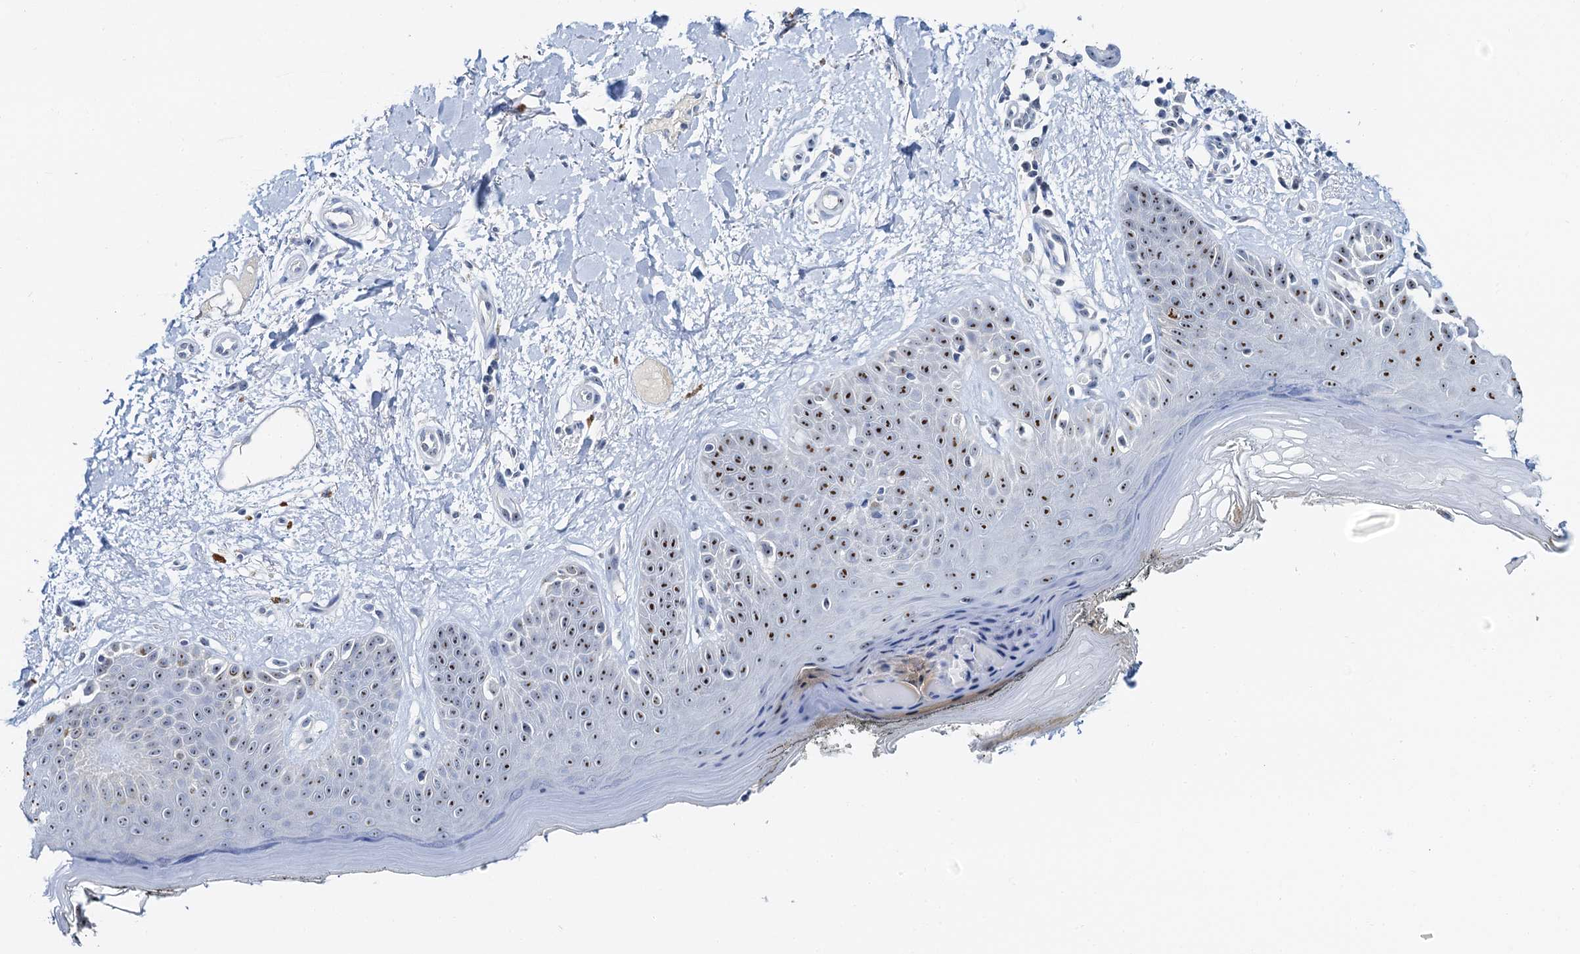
{"staining": {"intensity": "negative", "quantity": "none", "location": "none"}, "tissue": "skin", "cell_type": "Fibroblasts", "image_type": "normal", "snomed": [{"axis": "morphology", "description": "Normal tissue, NOS"}, {"axis": "topography", "description": "Skin"}], "caption": "This photomicrograph is of benign skin stained with immunohistochemistry (IHC) to label a protein in brown with the nuclei are counter-stained blue. There is no expression in fibroblasts.", "gene": "NOP2", "patient": {"sex": "female", "age": 64}}